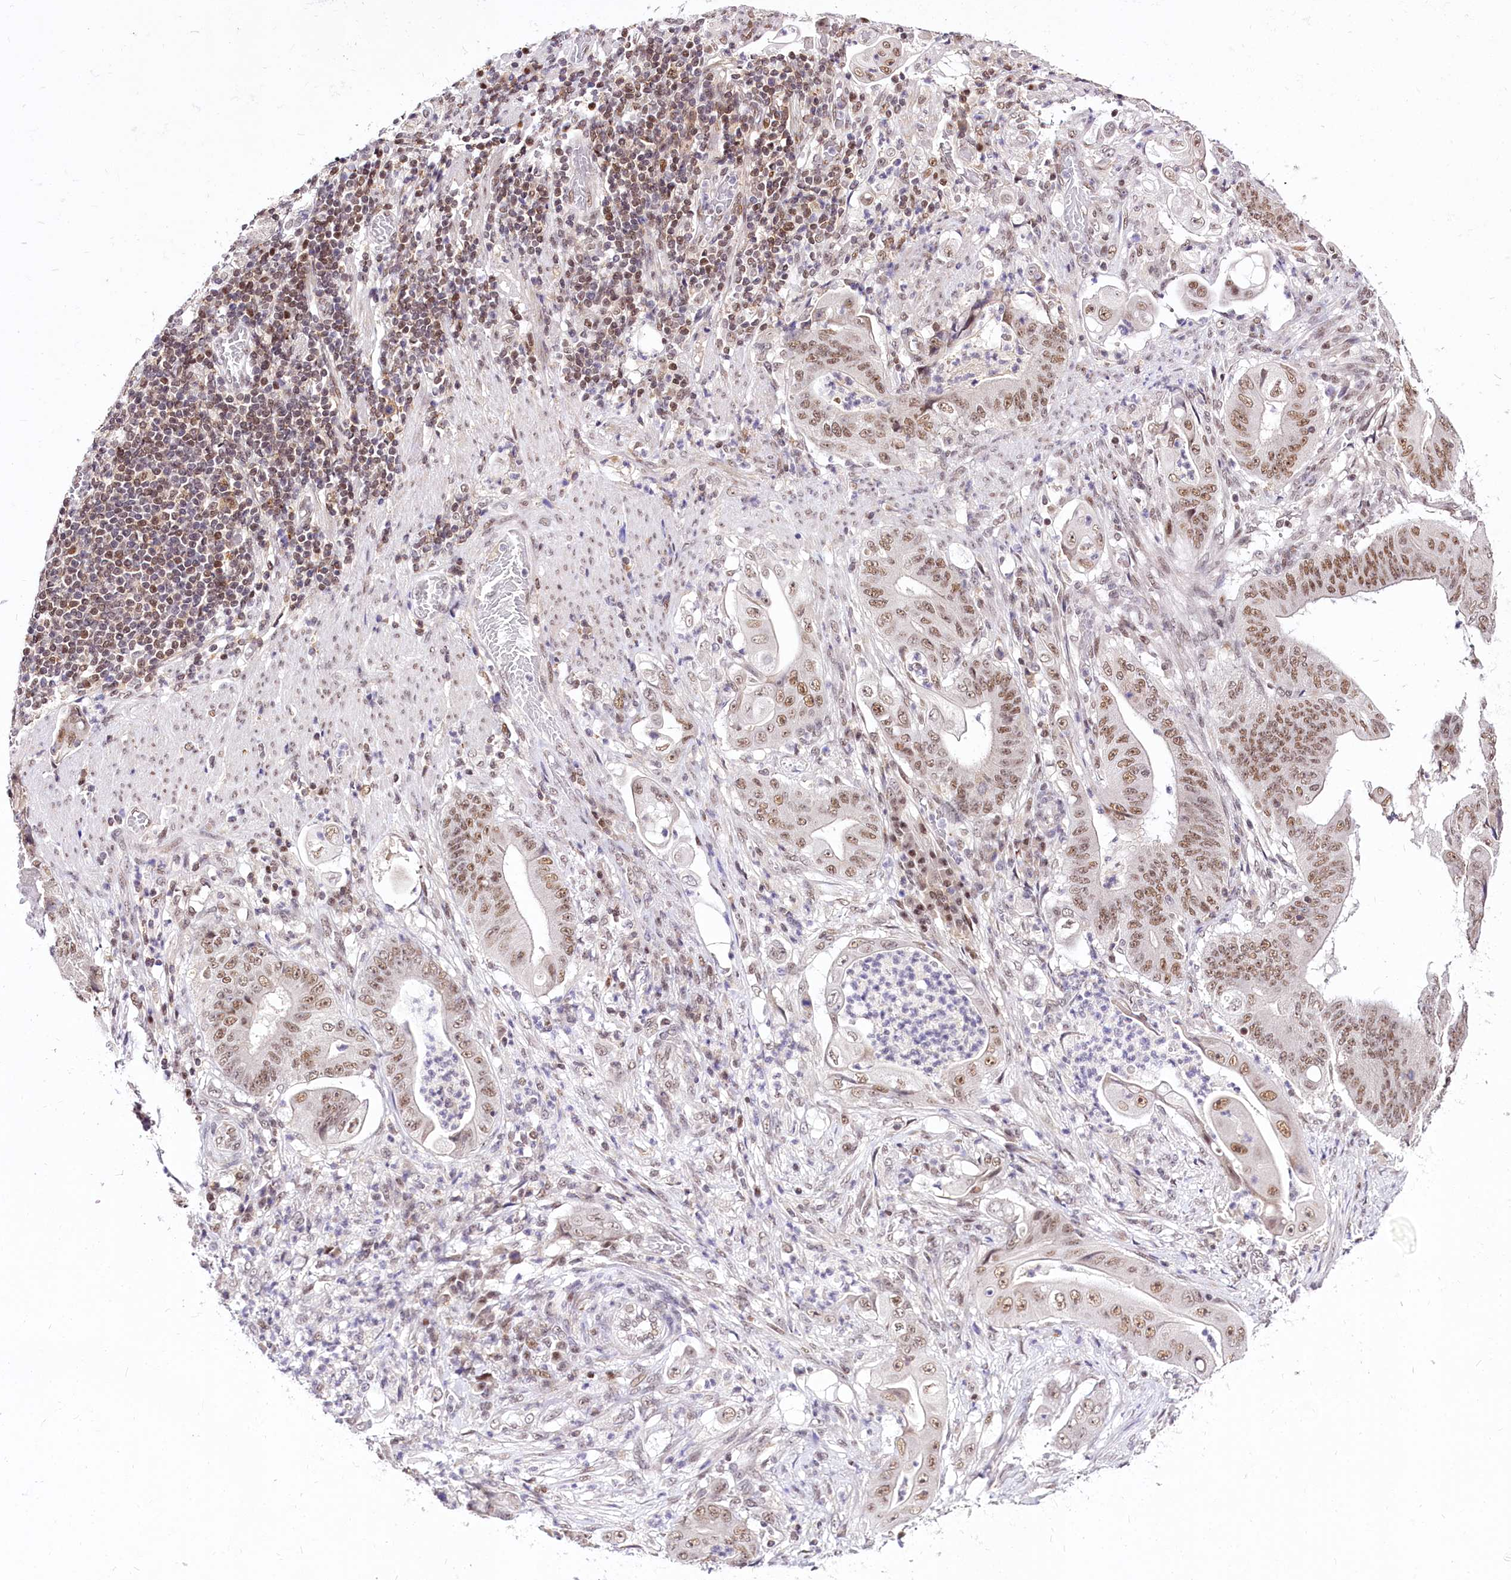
{"staining": {"intensity": "moderate", "quantity": ">75%", "location": "nuclear"}, "tissue": "stomach cancer", "cell_type": "Tumor cells", "image_type": "cancer", "snomed": [{"axis": "morphology", "description": "Adenocarcinoma, NOS"}, {"axis": "topography", "description": "Stomach"}], "caption": "Protein expression analysis of adenocarcinoma (stomach) shows moderate nuclear staining in approximately >75% of tumor cells.", "gene": "POLA2", "patient": {"sex": "female", "age": 73}}